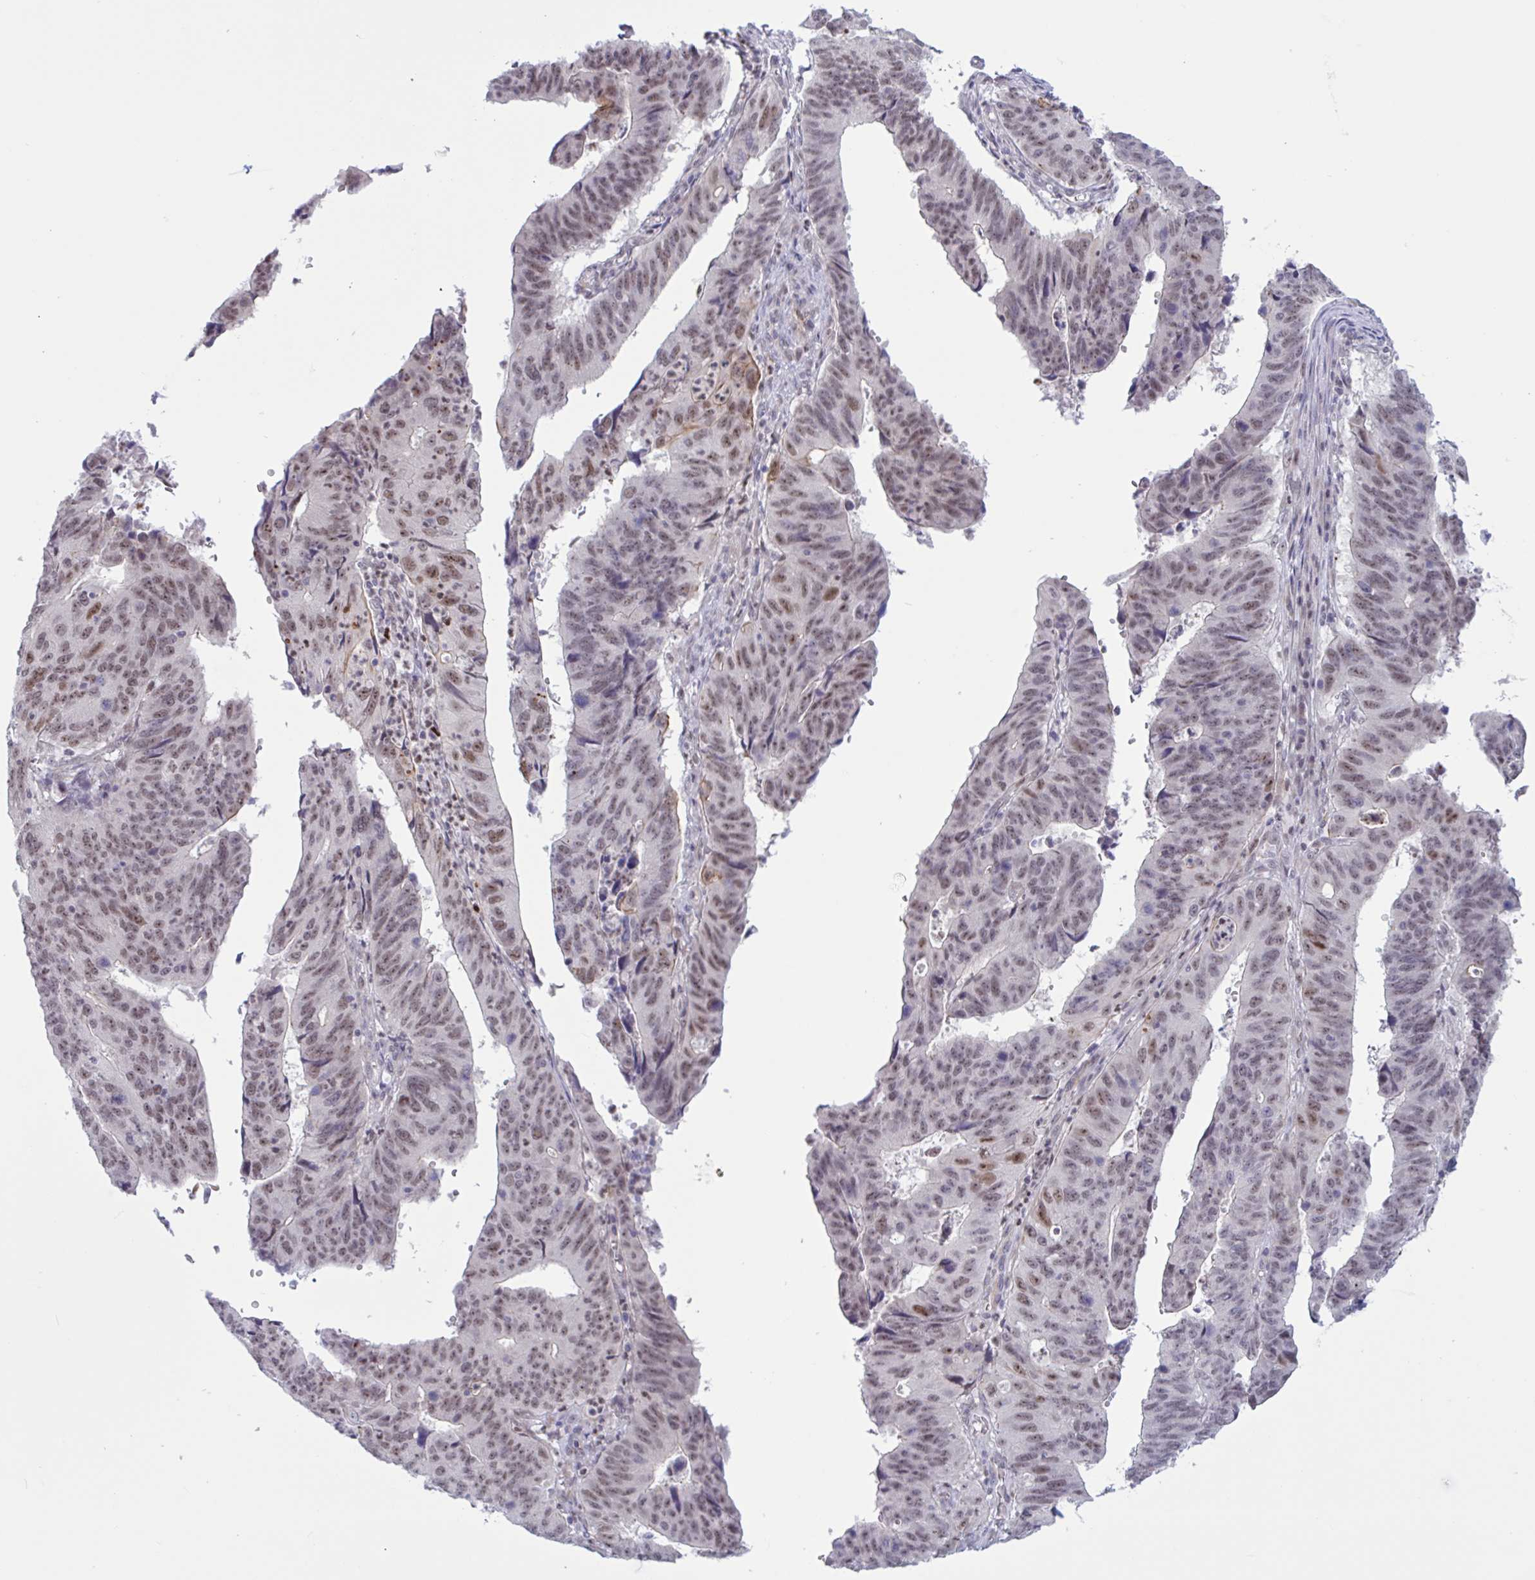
{"staining": {"intensity": "moderate", "quantity": "25%-75%", "location": "nuclear"}, "tissue": "stomach cancer", "cell_type": "Tumor cells", "image_type": "cancer", "snomed": [{"axis": "morphology", "description": "Adenocarcinoma, NOS"}, {"axis": "topography", "description": "Stomach"}], "caption": "A high-resolution micrograph shows immunohistochemistry staining of stomach cancer, which demonstrates moderate nuclear expression in about 25%-75% of tumor cells. (DAB (3,3'-diaminobenzidine) IHC with brightfield microscopy, high magnification).", "gene": "PRMT6", "patient": {"sex": "male", "age": 59}}